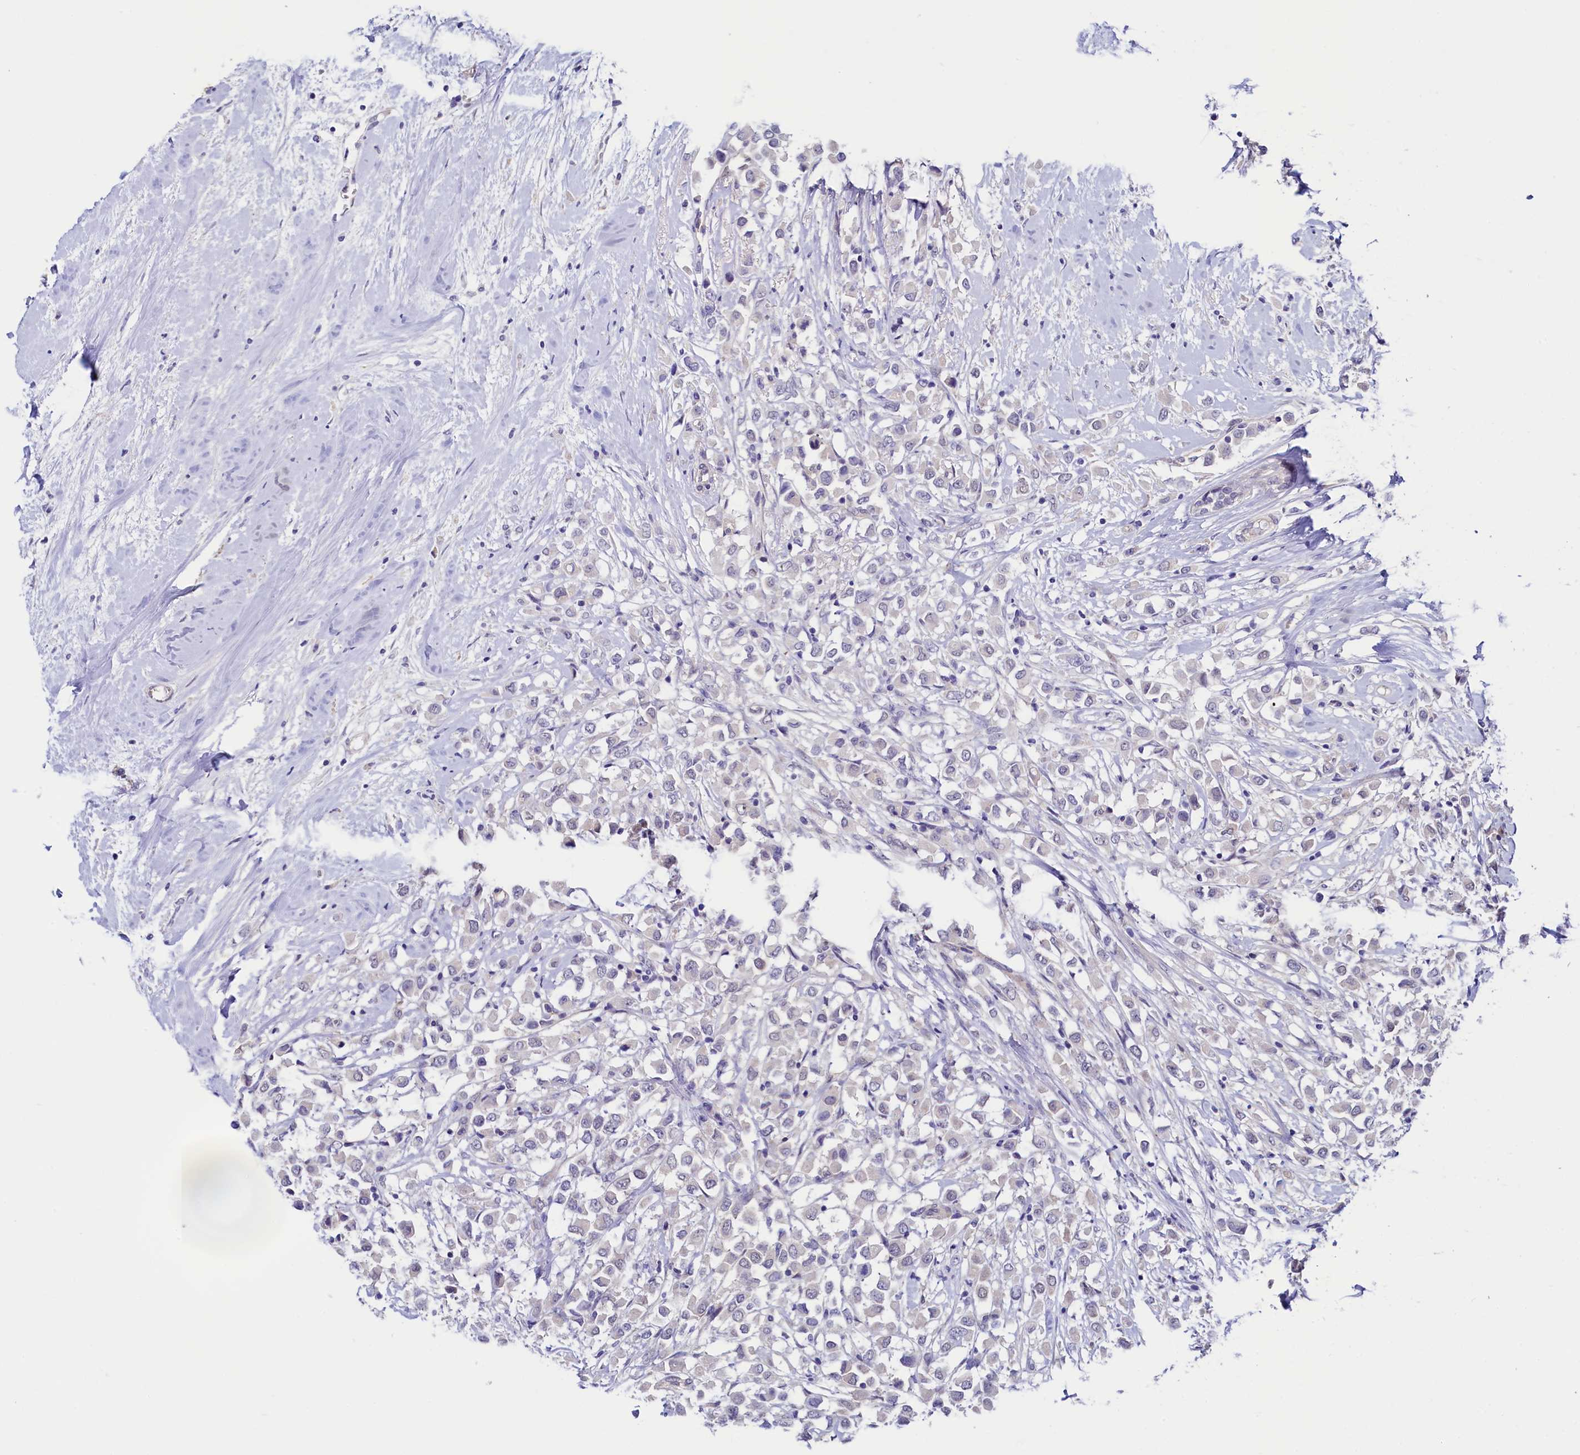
{"staining": {"intensity": "strong", "quantity": "25%-75%", "location": "nuclear"}, "tissue": "breast cancer", "cell_type": "Tumor cells", "image_type": "cancer", "snomed": [{"axis": "morphology", "description": "Duct carcinoma"}, {"axis": "topography", "description": "Breast"}], "caption": "High-magnification brightfield microscopy of breast cancer stained with DAB (brown) and counterstained with hematoxylin (blue). tumor cells exhibit strong nuclear positivity is identified in about25%-75% of cells. Using DAB (brown) and hematoxylin (blue) stains, captured at high magnification using brightfield microscopy.", "gene": "FLYWCH2", "patient": {"sex": "female", "age": 87}}